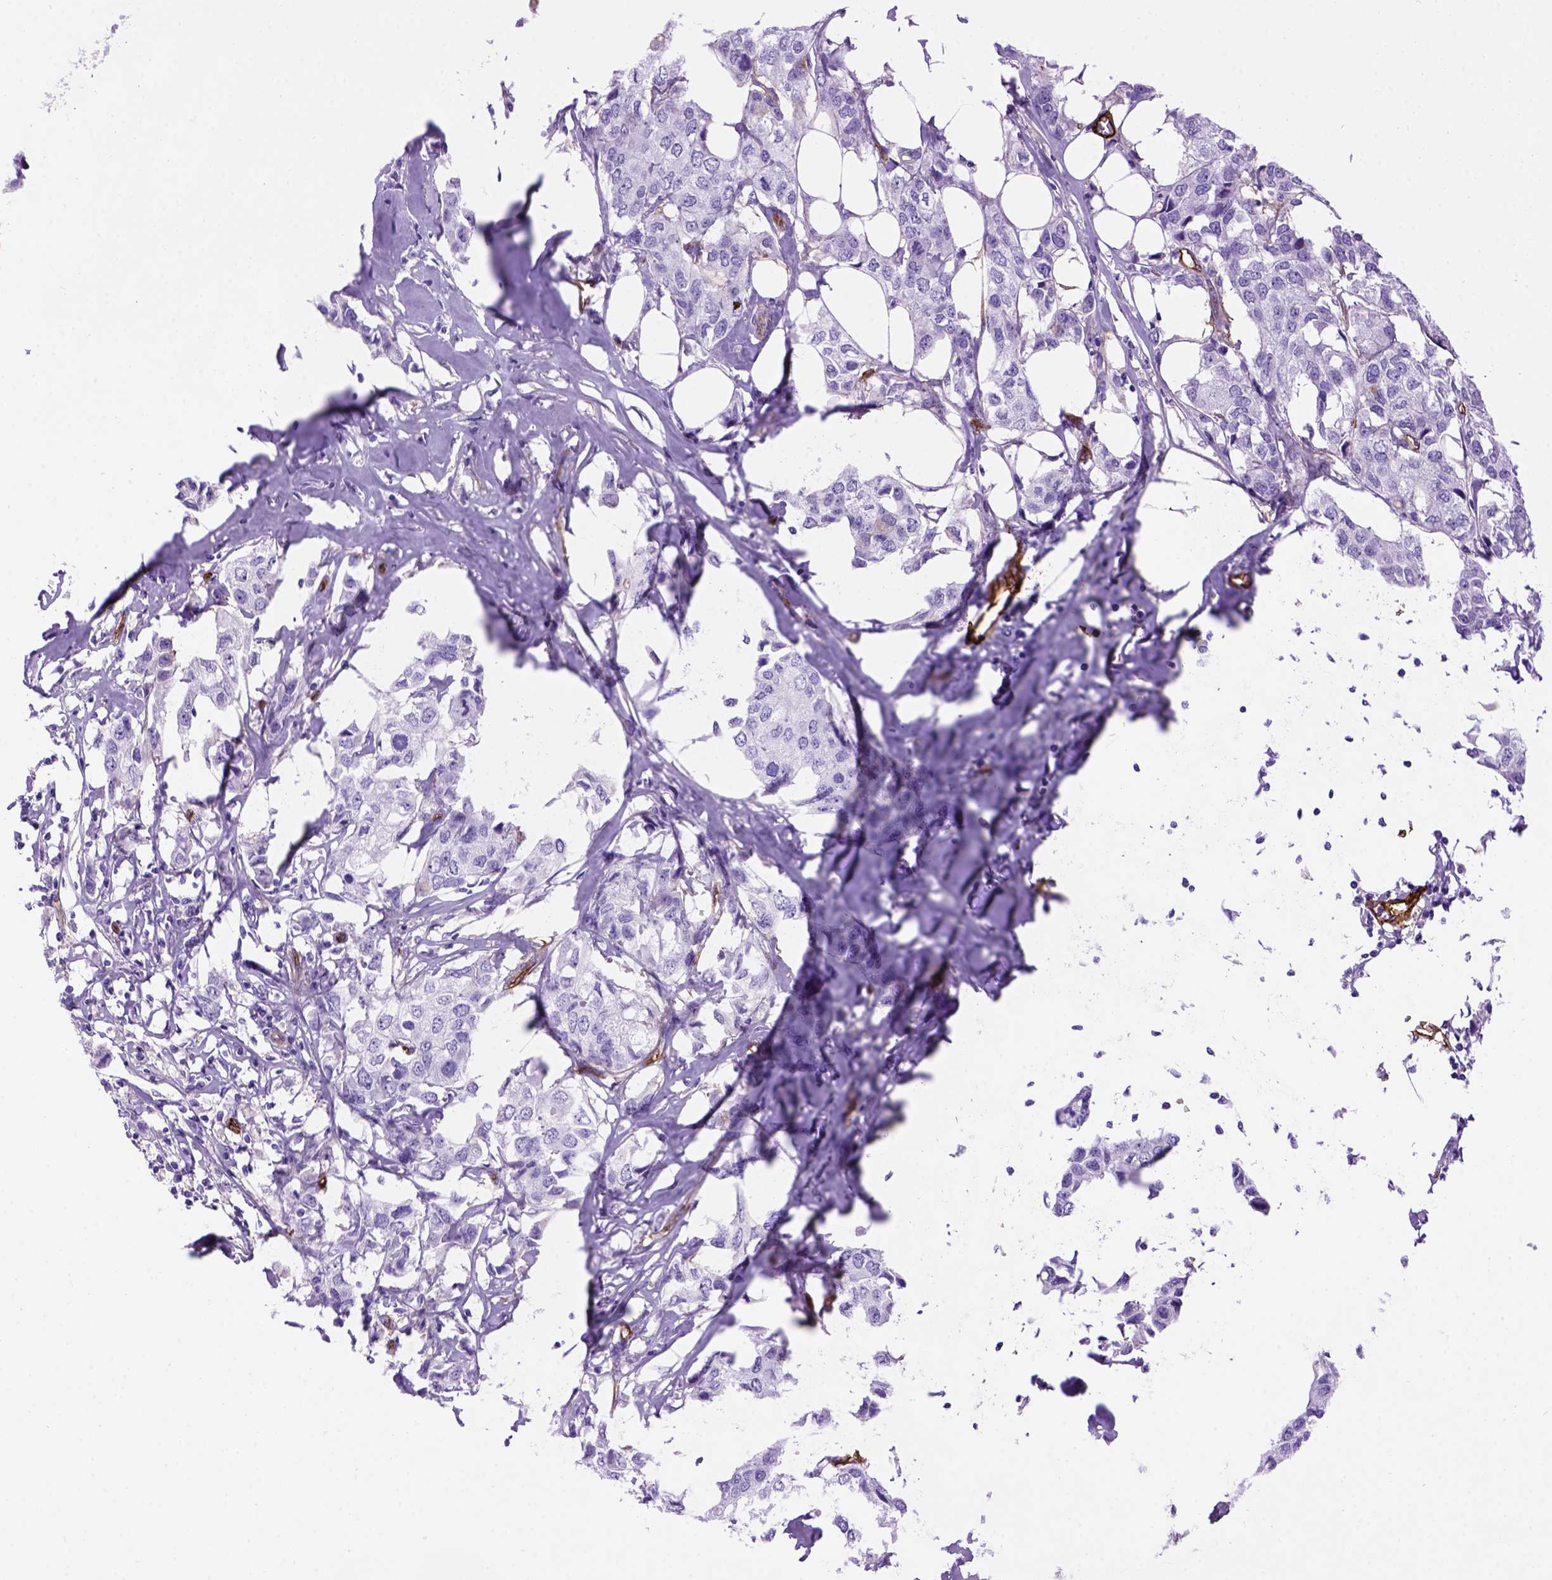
{"staining": {"intensity": "negative", "quantity": "none", "location": "none"}, "tissue": "breast cancer", "cell_type": "Tumor cells", "image_type": "cancer", "snomed": [{"axis": "morphology", "description": "Duct carcinoma"}, {"axis": "topography", "description": "Breast"}], "caption": "DAB immunohistochemical staining of infiltrating ductal carcinoma (breast) reveals no significant positivity in tumor cells. (Brightfield microscopy of DAB (3,3'-diaminobenzidine) immunohistochemistry at high magnification).", "gene": "ENG", "patient": {"sex": "female", "age": 80}}